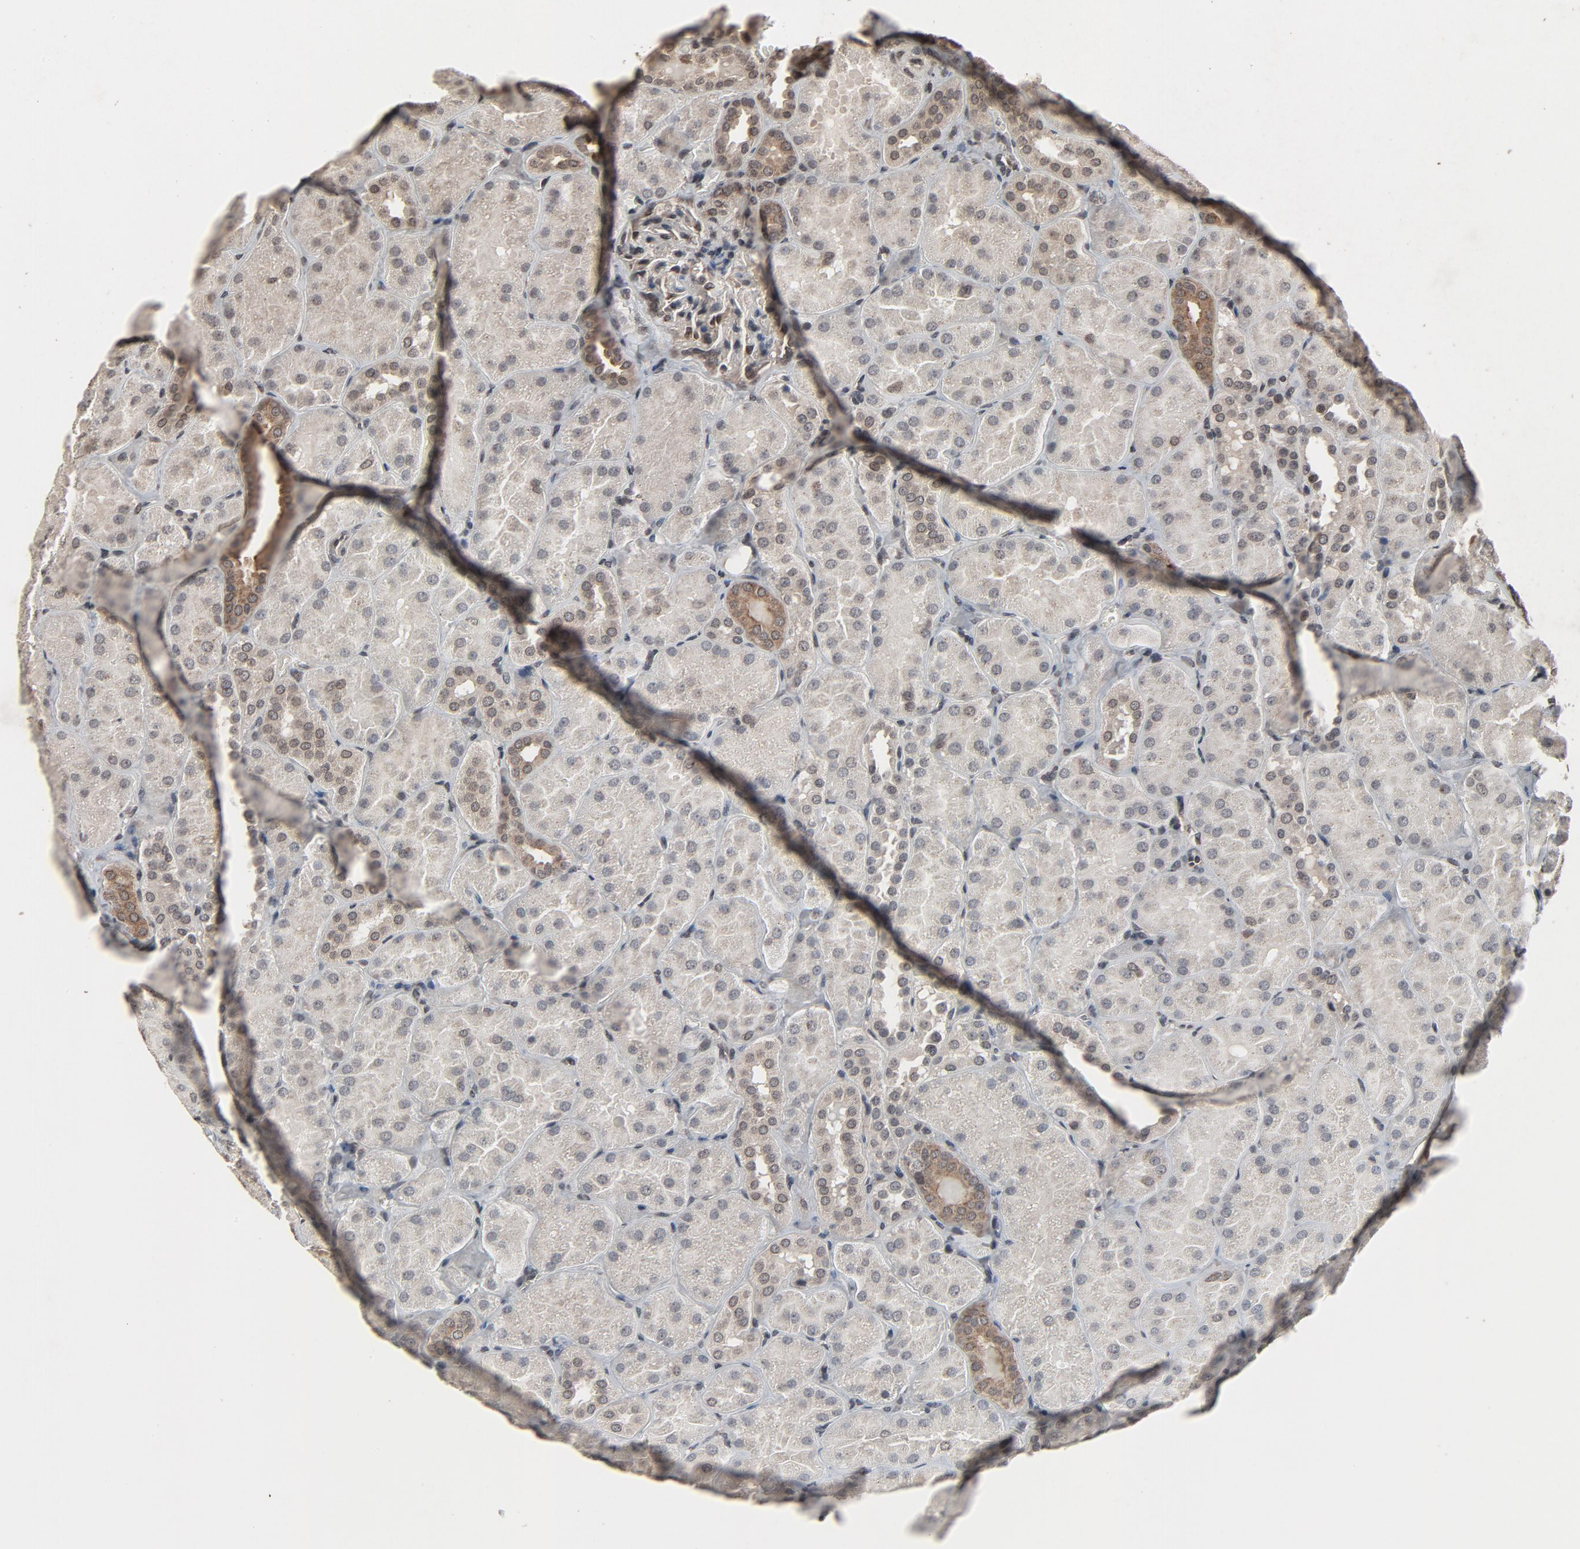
{"staining": {"intensity": "weak", "quantity": "25%-75%", "location": "nuclear"}, "tissue": "kidney", "cell_type": "Cells in glomeruli", "image_type": "normal", "snomed": [{"axis": "morphology", "description": "Normal tissue, NOS"}, {"axis": "topography", "description": "Kidney"}], "caption": "This photomicrograph reveals immunohistochemistry (IHC) staining of benign human kidney, with low weak nuclear expression in about 25%-75% of cells in glomeruli.", "gene": "POM121", "patient": {"sex": "male", "age": 28}}